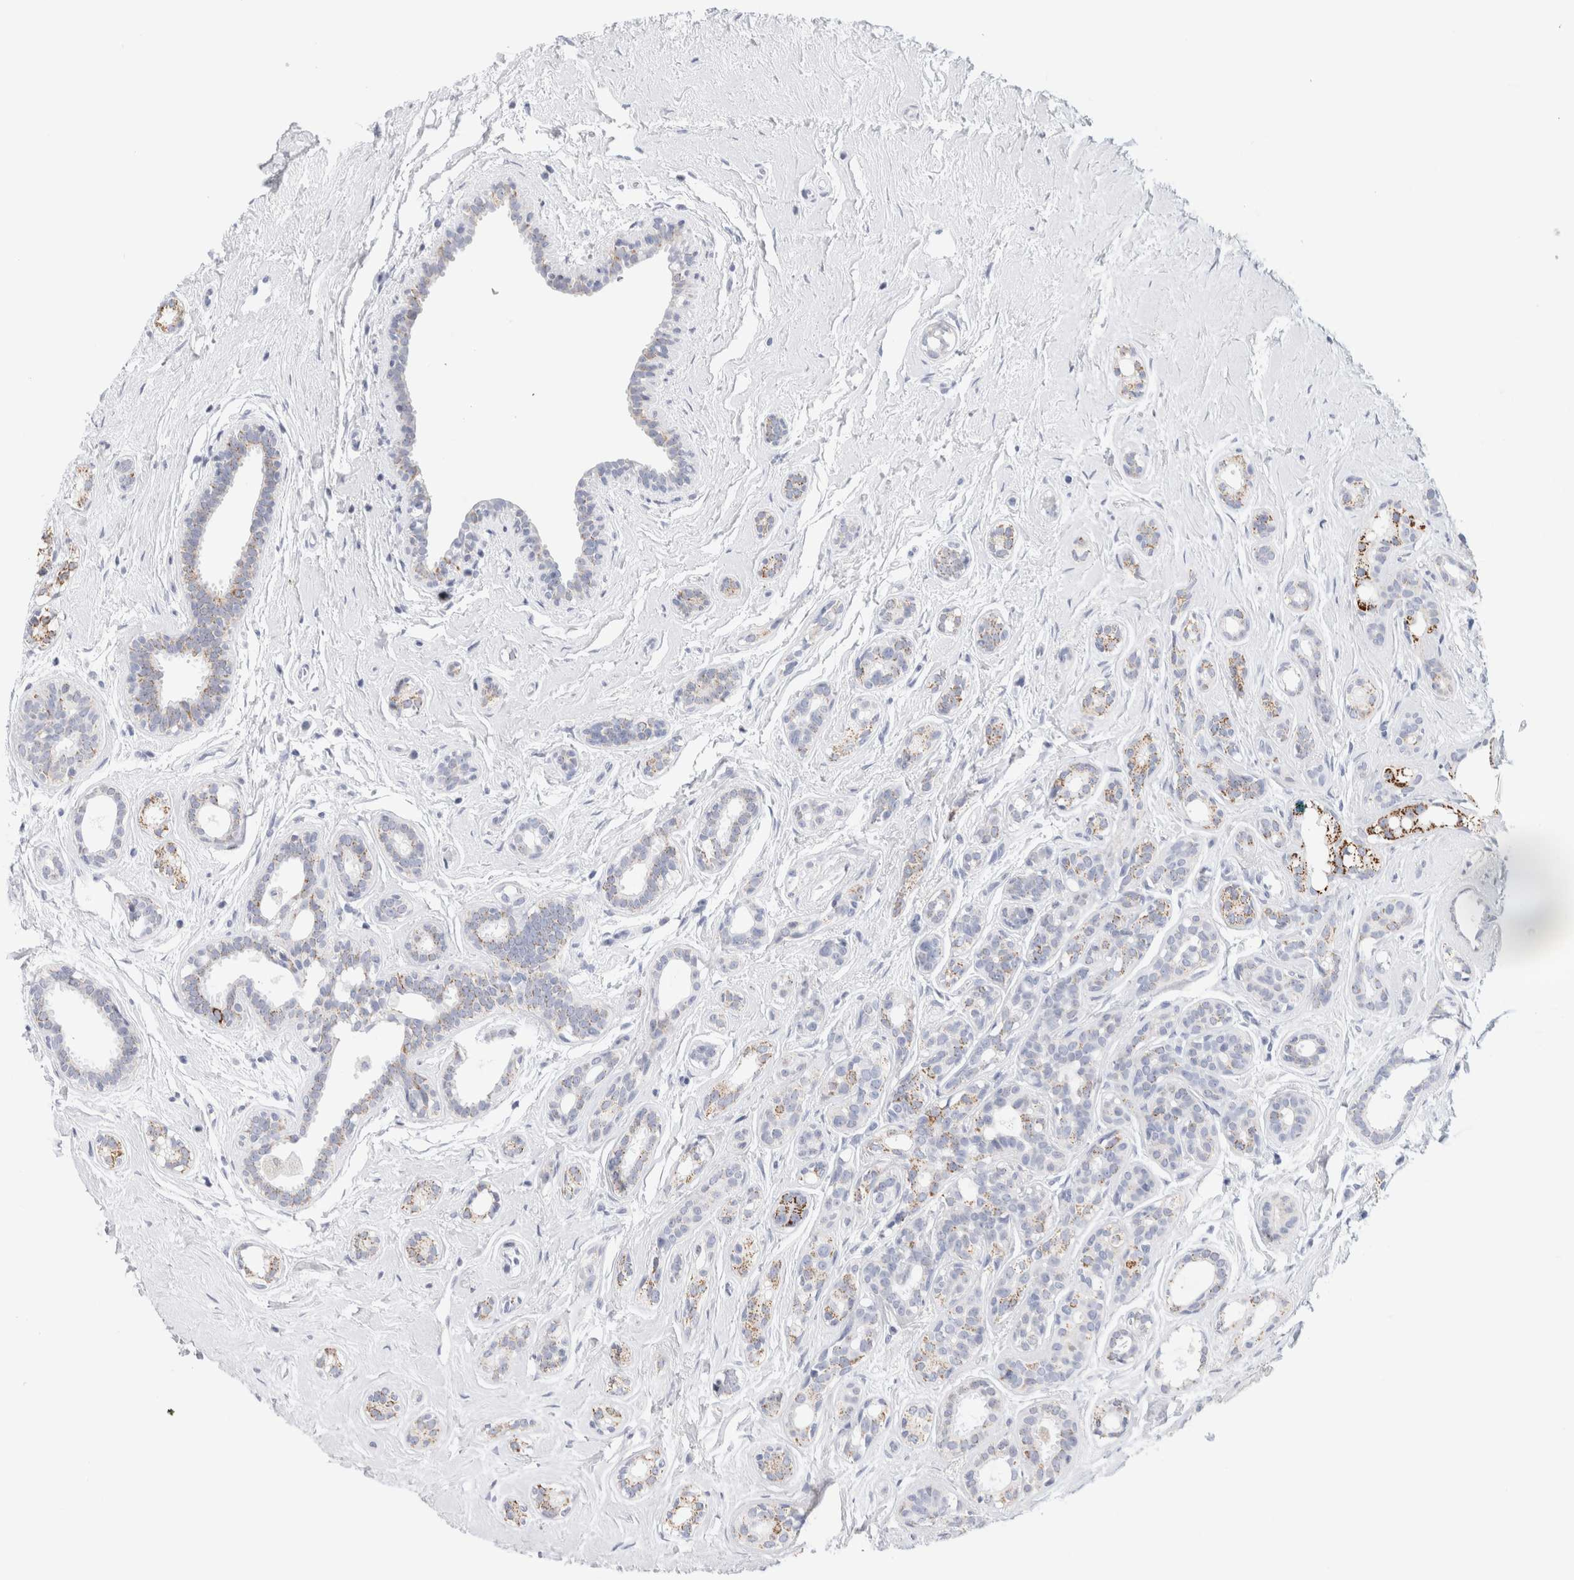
{"staining": {"intensity": "moderate", "quantity": "25%-75%", "location": "cytoplasmic/membranous"}, "tissue": "breast cancer", "cell_type": "Tumor cells", "image_type": "cancer", "snomed": [{"axis": "morphology", "description": "Duct carcinoma"}, {"axis": "topography", "description": "Breast"}], "caption": "High-magnification brightfield microscopy of breast cancer stained with DAB (3,3'-diaminobenzidine) (brown) and counterstained with hematoxylin (blue). tumor cells exhibit moderate cytoplasmic/membranous staining is present in about25%-75% of cells.", "gene": "ECHDC2", "patient": {"sex": "female", "age": 55}}